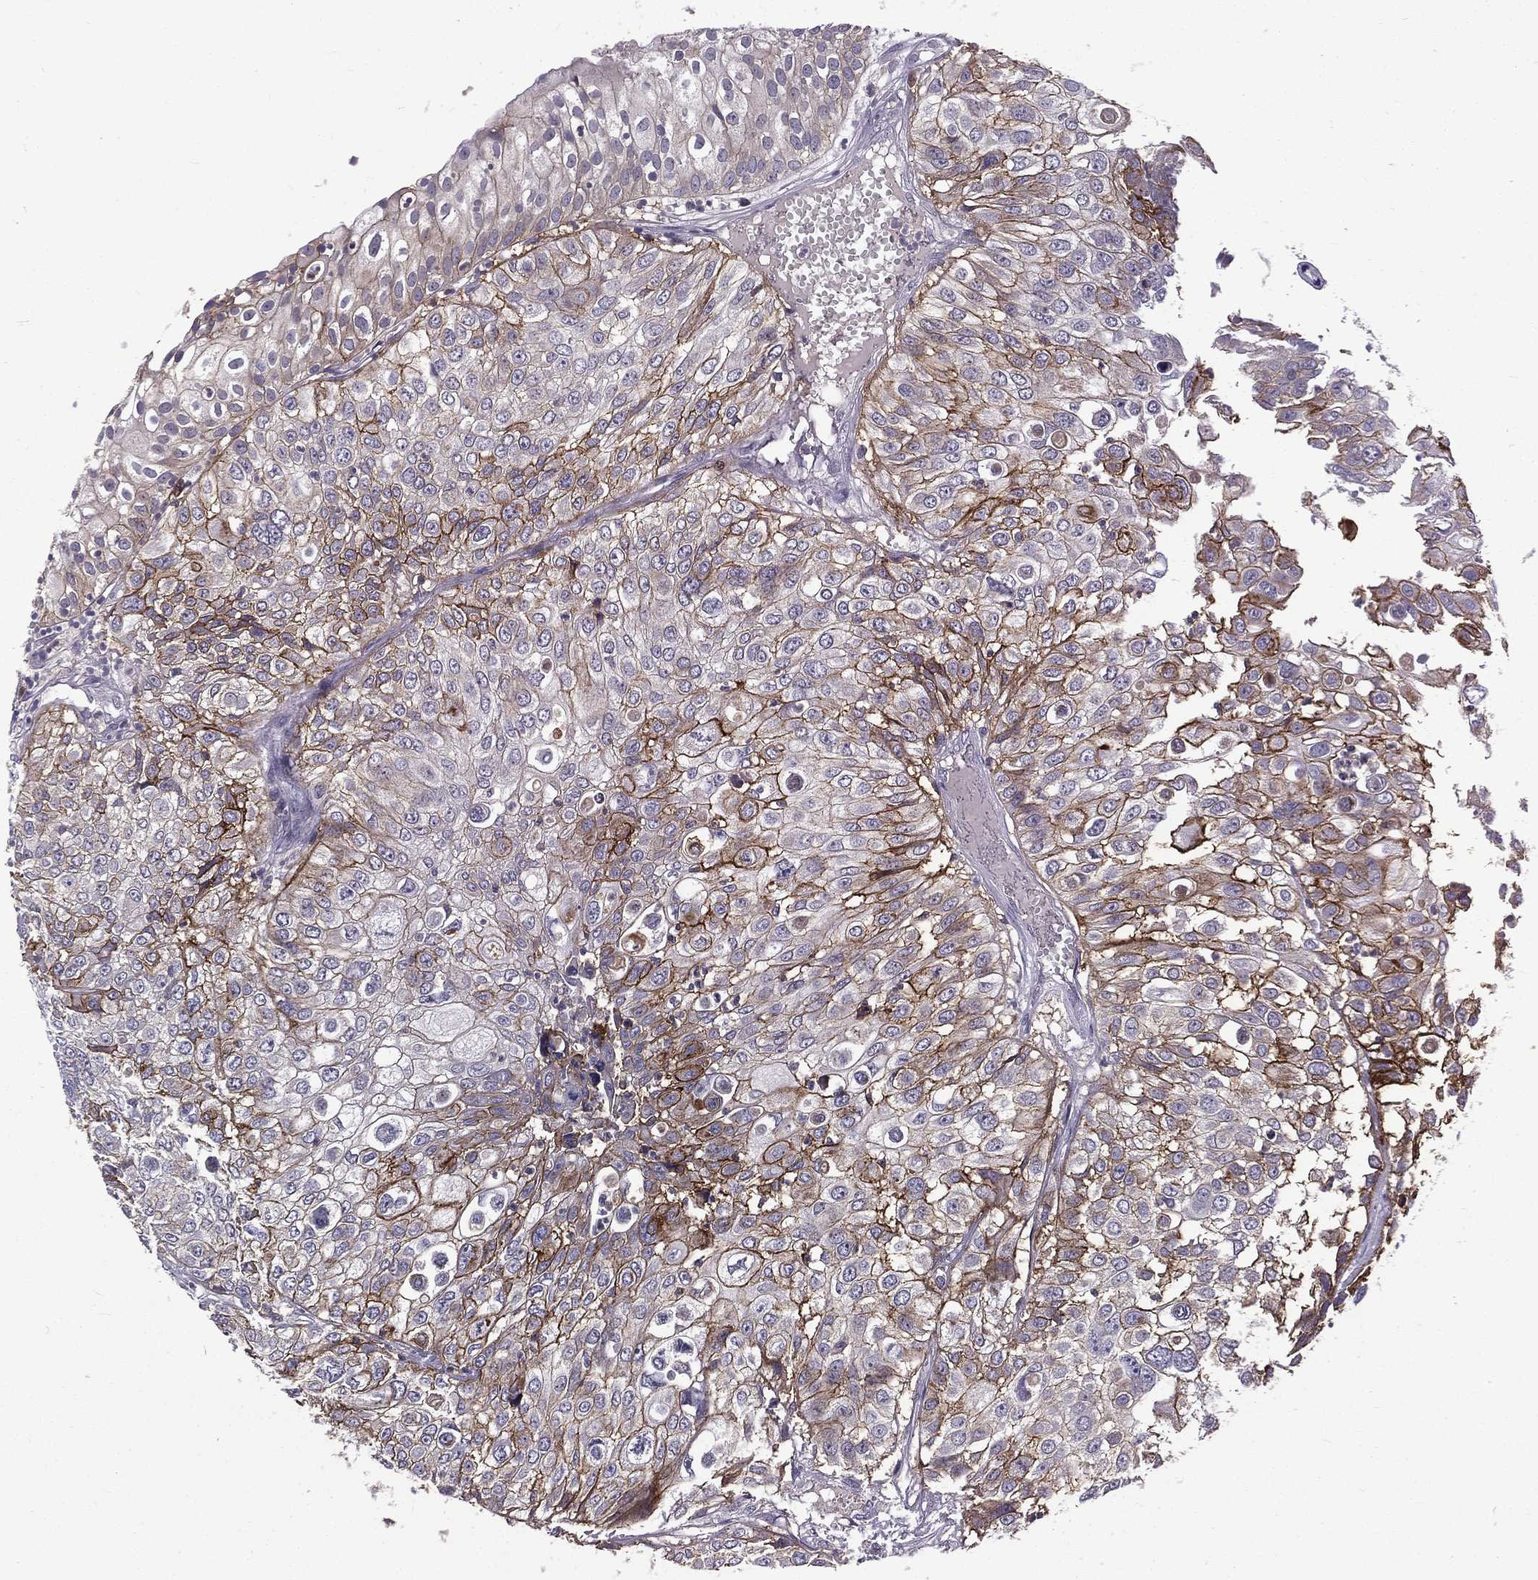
{"staining": {"intensity": "strong", "quantity": "25%-75%", "location": "cytoplasmic/membranous"}, "tissue": "urothelial cancer", "cell_type": "Tumor cells", "image_type": "cancer", "snomed": [{"axis": "morphology", "description": "Urothelial carcinoma, High grade"}, {"axis": "topography", "description": "Urinary bladder"}], "caption": "Protein staining shows strong cytoplasmic/membranous positivity in approximately 25%-75% of tumor cells in urothelial cancer. The staining was performed using DAB (3,3'-diaminobenzidine) to visualize the protein expression in brown, while the nuclei were stained in blue with hematoxylin (Magnification: 20x).", "gene": "CA12", "patient": {"sex": "female", "age": 79}}